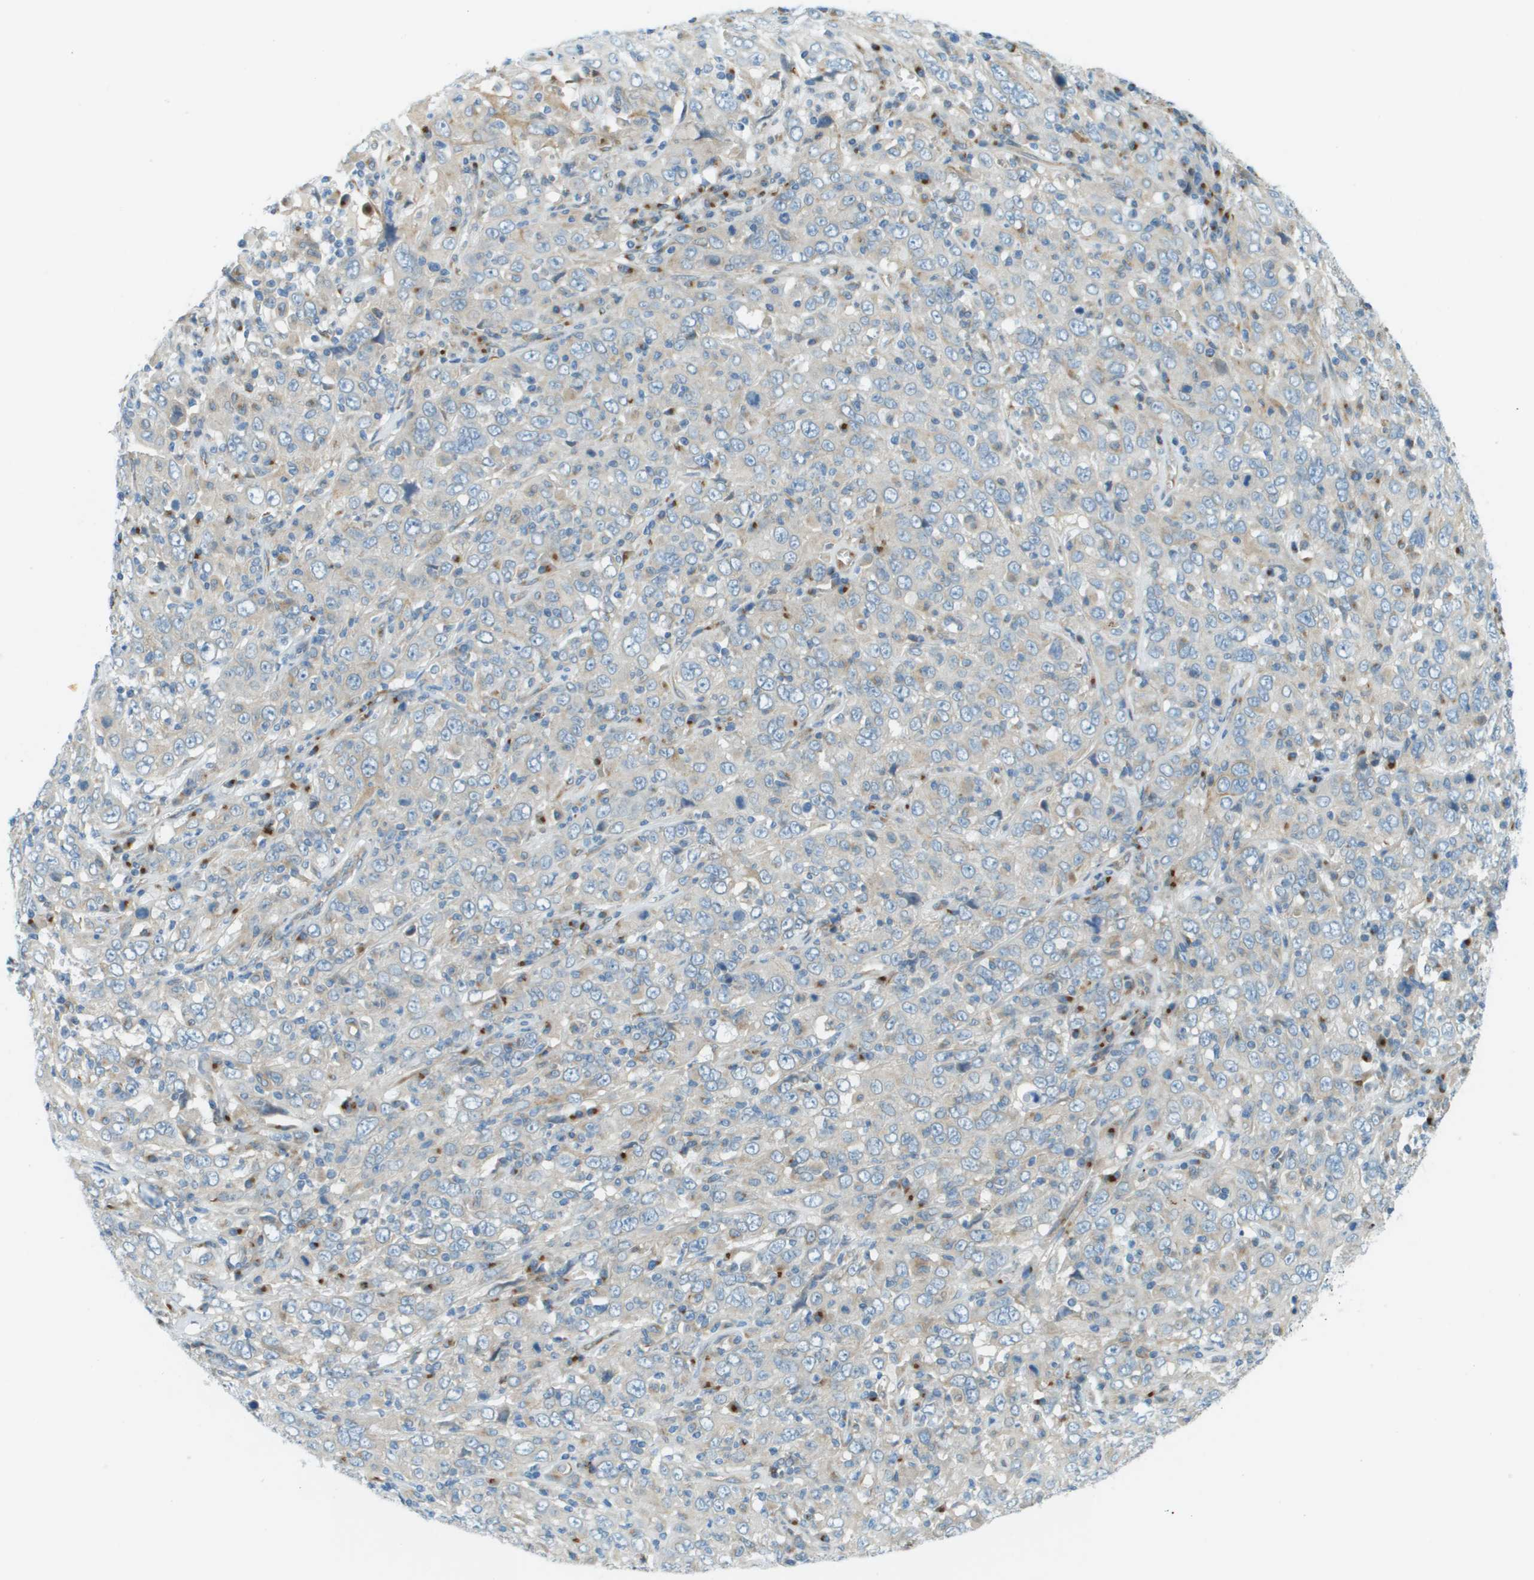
{"staining": {"intensity": "weak", "quantity": "<25%", "location": "cytoplasmic/membranous"}, "tissue": "cervical cancer", "cell_type": "Tumor cells", "image_type": "cancer", "snomed": [{"axis": "morphology", "description": "Squamous cell carcinoma, NOS"}, {"axis": "topography", "description": "Cervix"}], "caption": "IHC micrograph of cervical squamous cell carcinoma stained for a protein (brown), which displays no expression in tumor cells. (DAB immunohistochemistry, high magnification).", "gene": "ACBD3", "patient": {"sex": "female", "age": 46}}